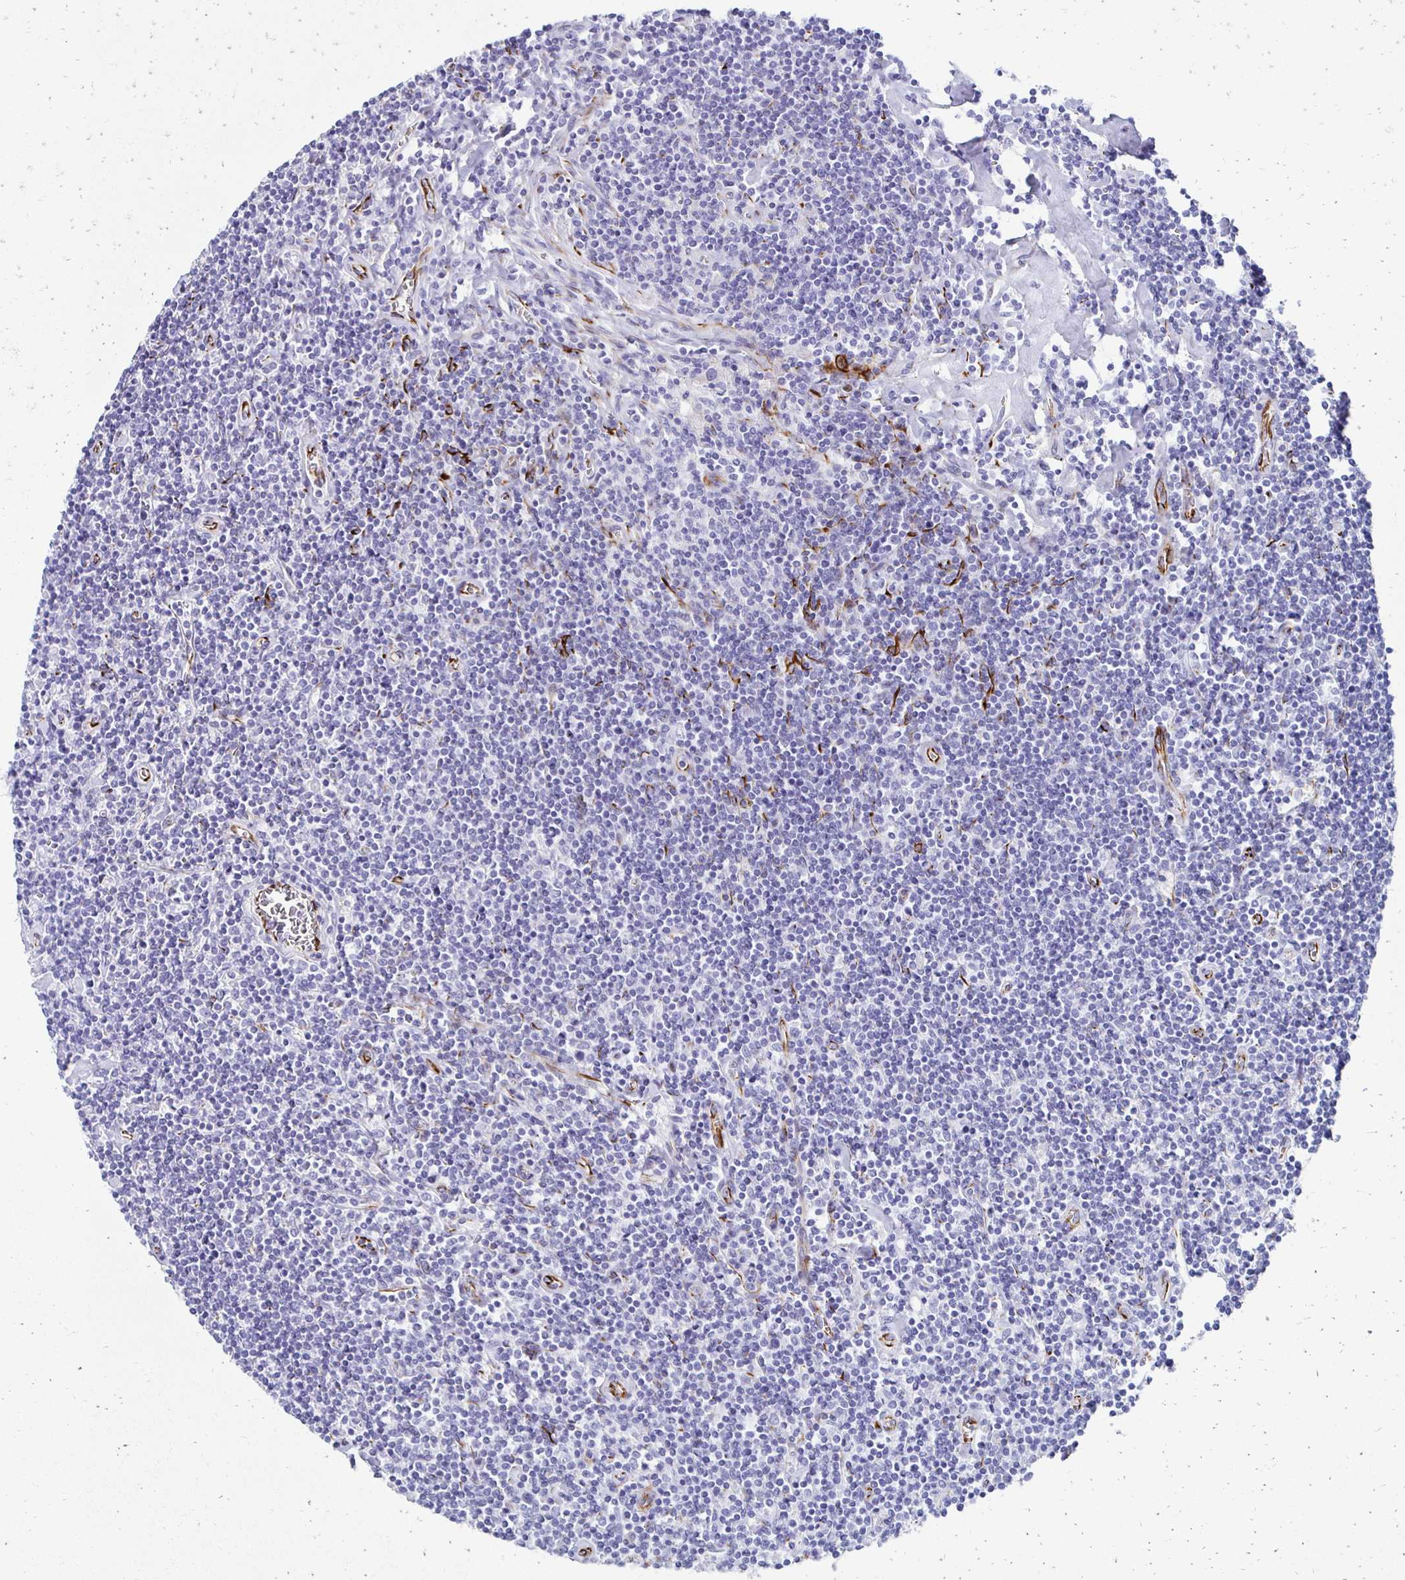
{"staining": {"intensity": "negative", "quantity": "none", "location": "none"}, "tissue": "lymphoma", "cell_type": "Tumor cells", "image_type": "cancer", "snomed": [{"axis": "morphology", "description": "Hodgkin's disease, NOS"}, {"axis": "topography", "description": "Lymph node"}], "caption": "The histopathology image shows no staining of tumor cells in Hodgkin's disease. (DAB immunohistochemistry, high magnification).", "gene": "TMEM54", "patient": {"sex": "male", "age": 40}}